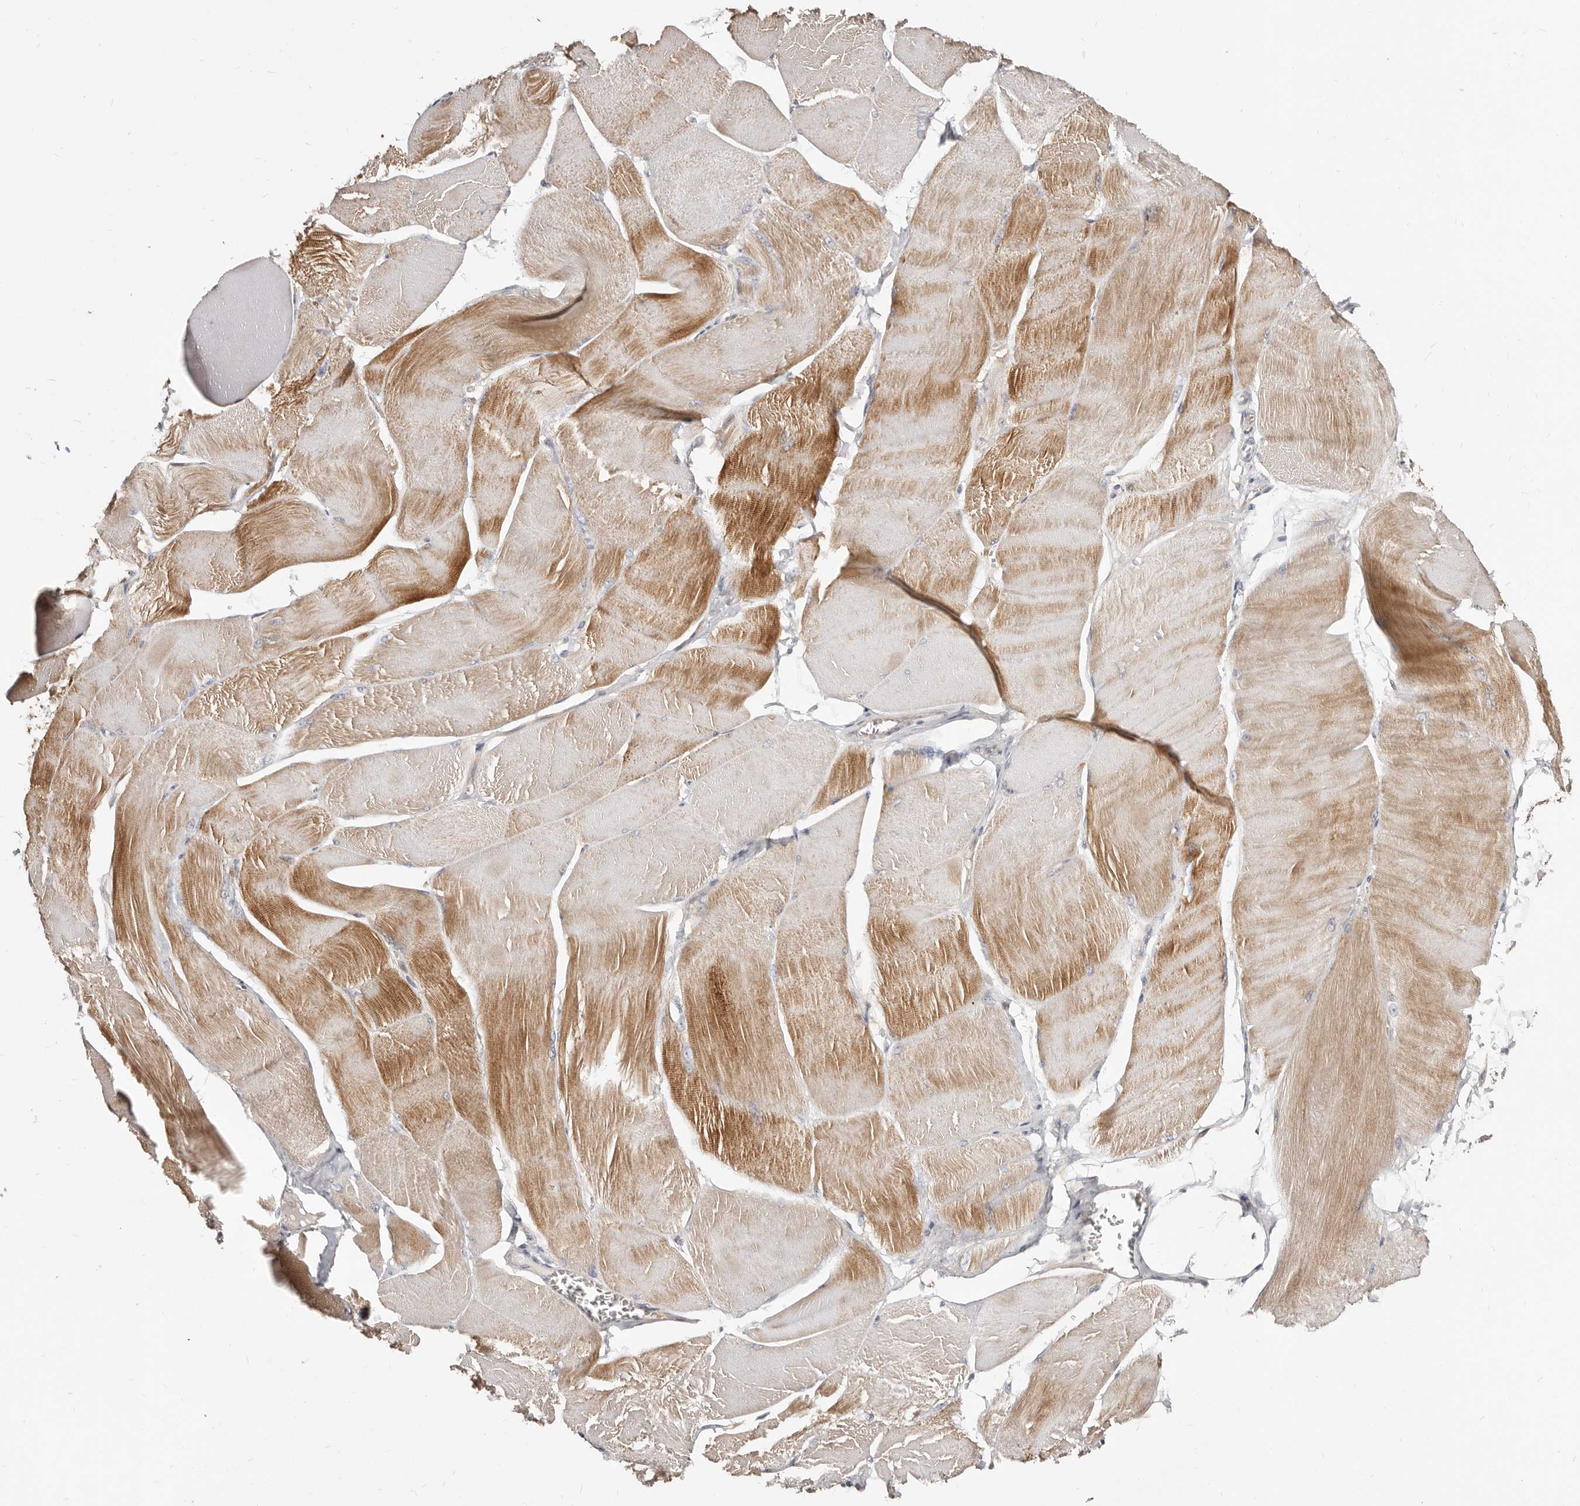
{"staining": {"intensity": "moderate", "quantity": "25%-75%", "location": "cytoplasmic/membranous"}, "tissue": "skeletal muscle", "cell_type": "Myocytes", "image_type": "normal", "snomed": [{"axis": "morphology", "description": "Normal tissue, NOS"}, {"axis": "morphology", "description": "Basal cell carcinoma"}, {"axis": "topography", "description": "Skeletal muscle"}], "caption": "Immunohistochemical staining of benign human skeletal muscle shows moderate cytoplasmic/membranous protein positivity in approximately 25%-75% of myocytes. Using DAB (3,3'-diaminobenzidine) (brown) and hematoxylin (blue) stains, captured at high magnification using brightfield microscopy.", "gene": "TC2N", "patient": {"sex": "female", "age": 64}}